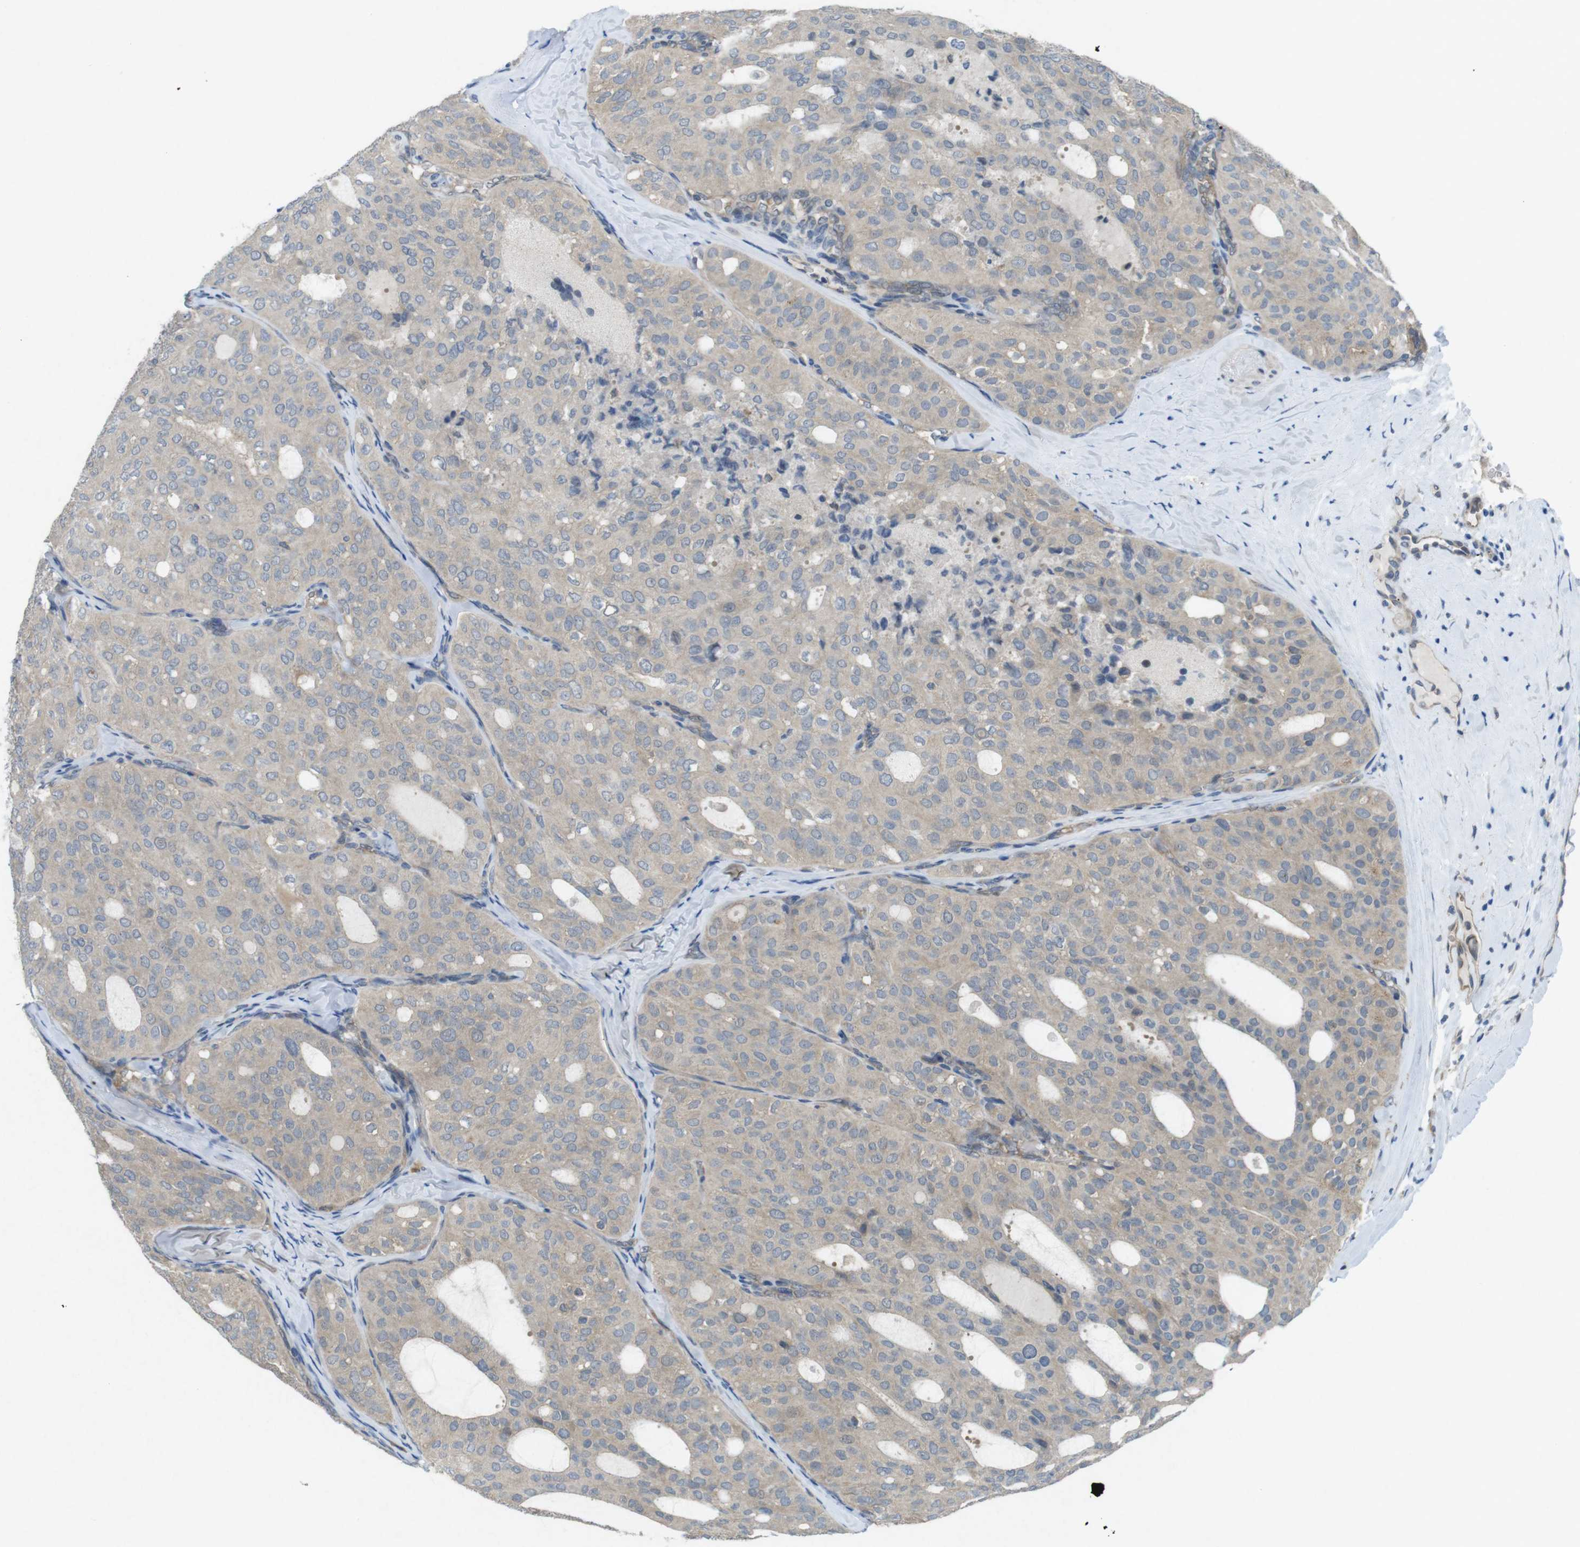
{"staining": {"intensity": "negative", "quantity": "none", "location": "none"}, "tissue": "thyroid cancer", "cell_type": "Tumor cells", "image_type": "cancer", "snomed": [{"axis": "morphology", "description": "Follicular adenoma carcinoma, NOS"}, {"axis": "topography", "description": "Thyroid gland"}], "caption": "Tumor cells are negative for protein expression in human thyroid cancer.", "gene": "SUGT1", "patient": {"sex": "male", "age": 75}}